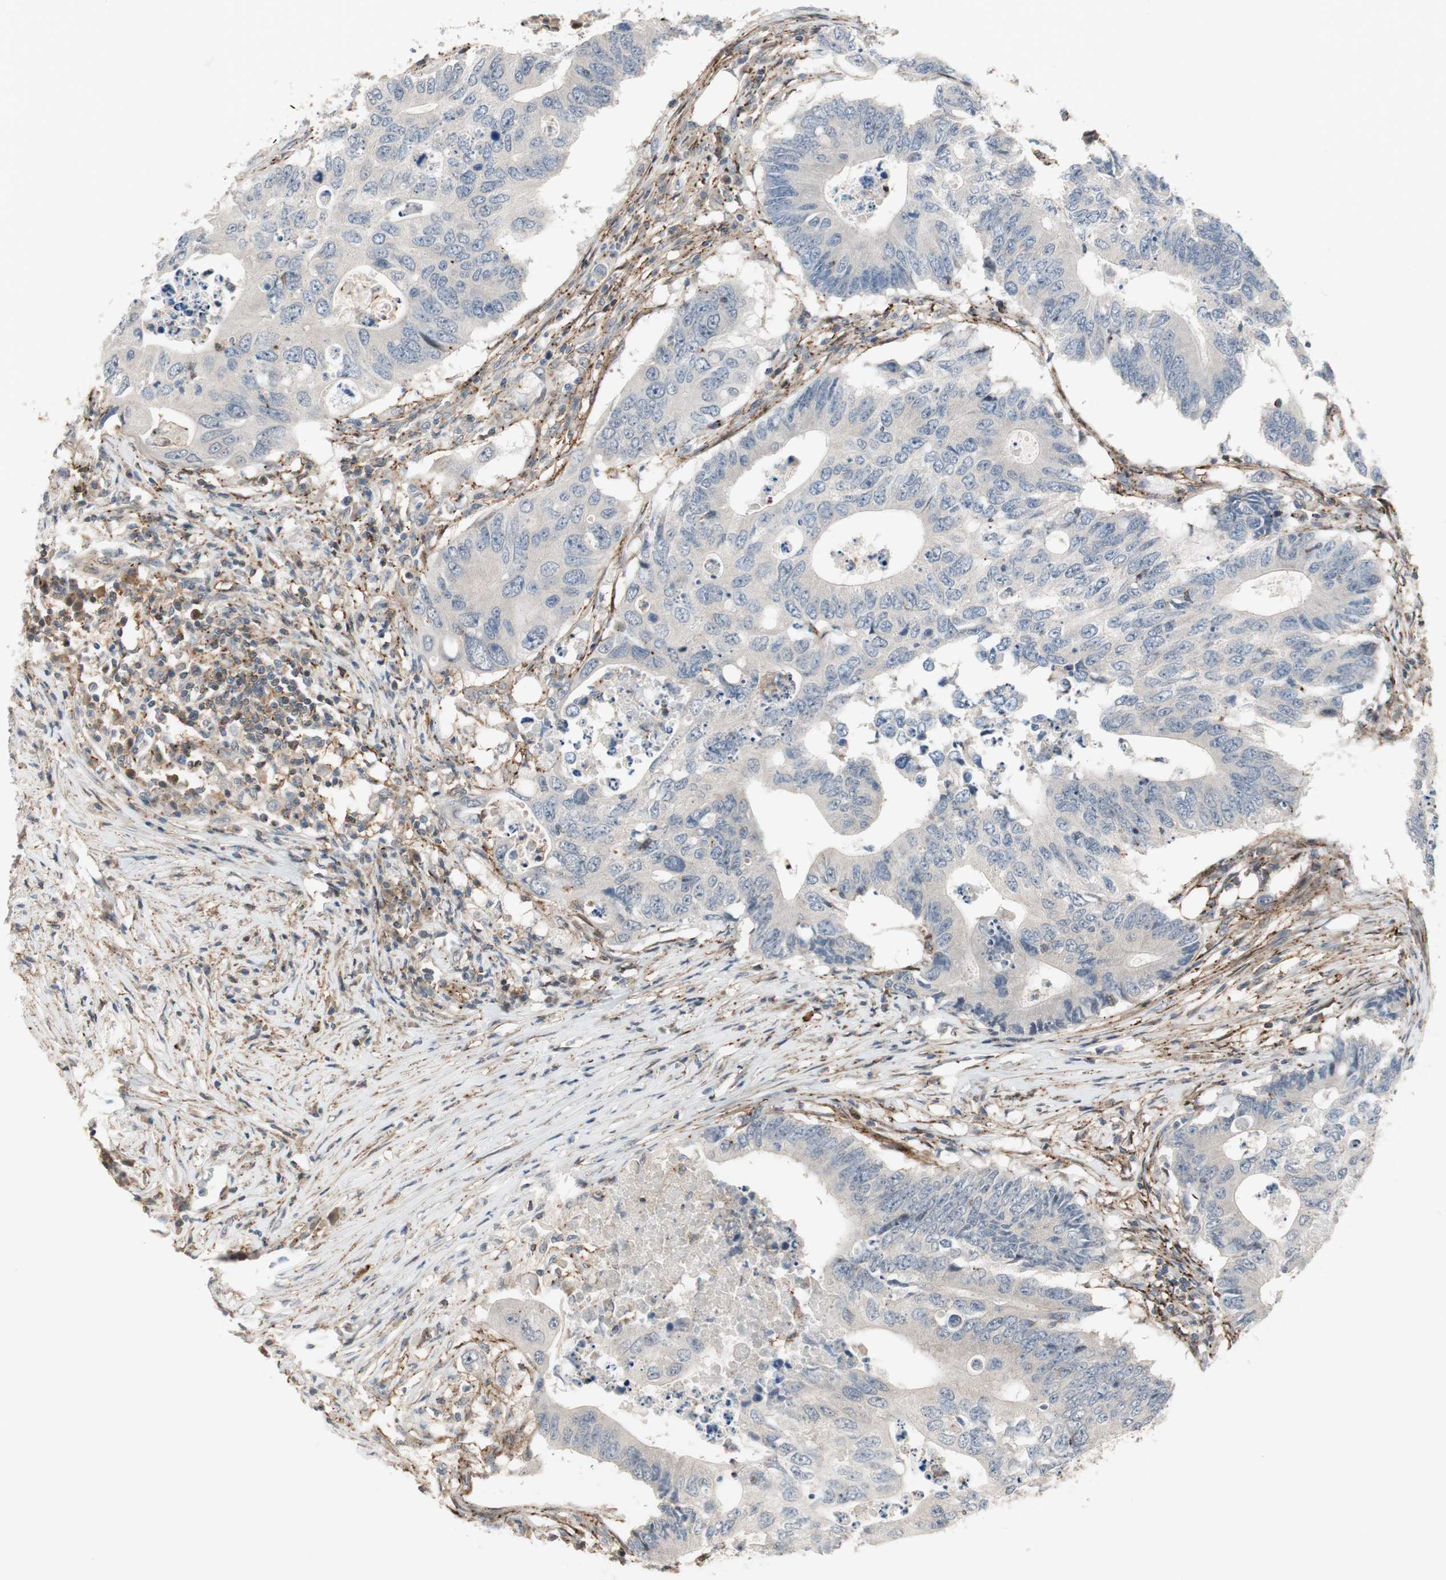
{"staining": {"intensity": "negative", "quantity": "none", "location": "none"}, "tissue": "colorectal cancer", "cell_type": "Tumor cells", "image_type": "cancer", "snomed": [{"axis": "morphology", "description": "Adenocarcinoma, NOS"}, {"axis": "topography", "description": "Colon"}], "caption": "High power microscopy image of an immunohistochemistry (IHC) micrograph of colorectal adenocarcinoma, revealing no significant positivity in tumor cells. Brightfield microscopy of immunohistochemistry stained with DAB (3,3'-diaminobenzidine) (brown) and hematoxylin (blue), captured at high magnification.", "gene": "GRHL1", "patient": {"sex": "male", "age": 71}}